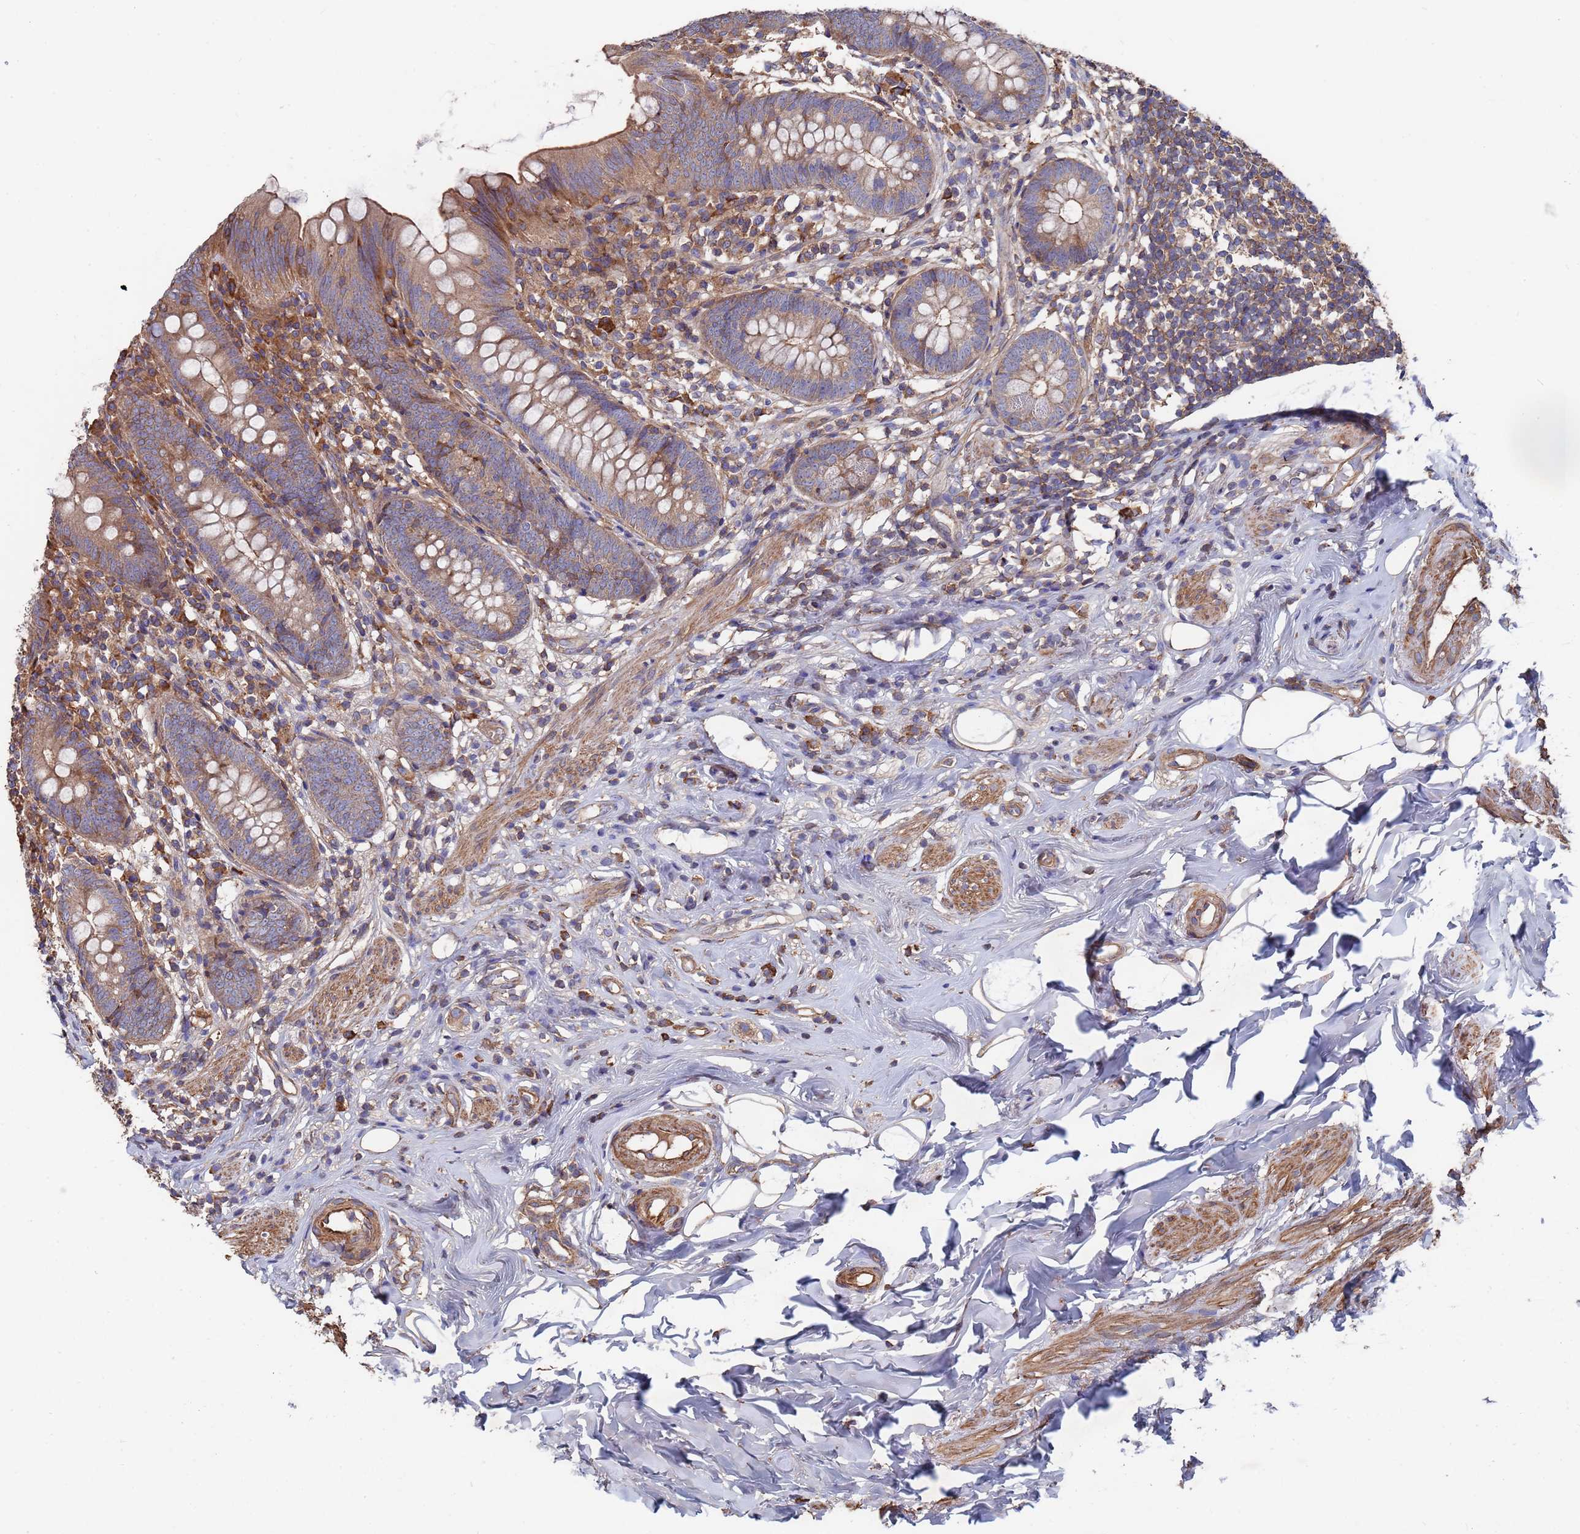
{"staining": {"intensity": "moderate", "quantity": ">75%", "location": "cytoplasmic/membranous"}, "tissue": "appendix", "cell_type": "Glandular cells", "image_type": "normal", "snomed": [{"axis": "morphology", "description": "Normal tissue, NOS"}, {"axis": "topography", "description": "Appendix"}], "caption": "IHC micrograph of normal appendix: appendix stained using immunohistochemistry displays medium levels of moderate protein expression localized specifically in the cytoplasmic/membranous of glandular cells, appearing as a cytoplasmic/membranous brown color.", "gene": "PYCR1", "patient": {"sex": "female", "age": 62}}